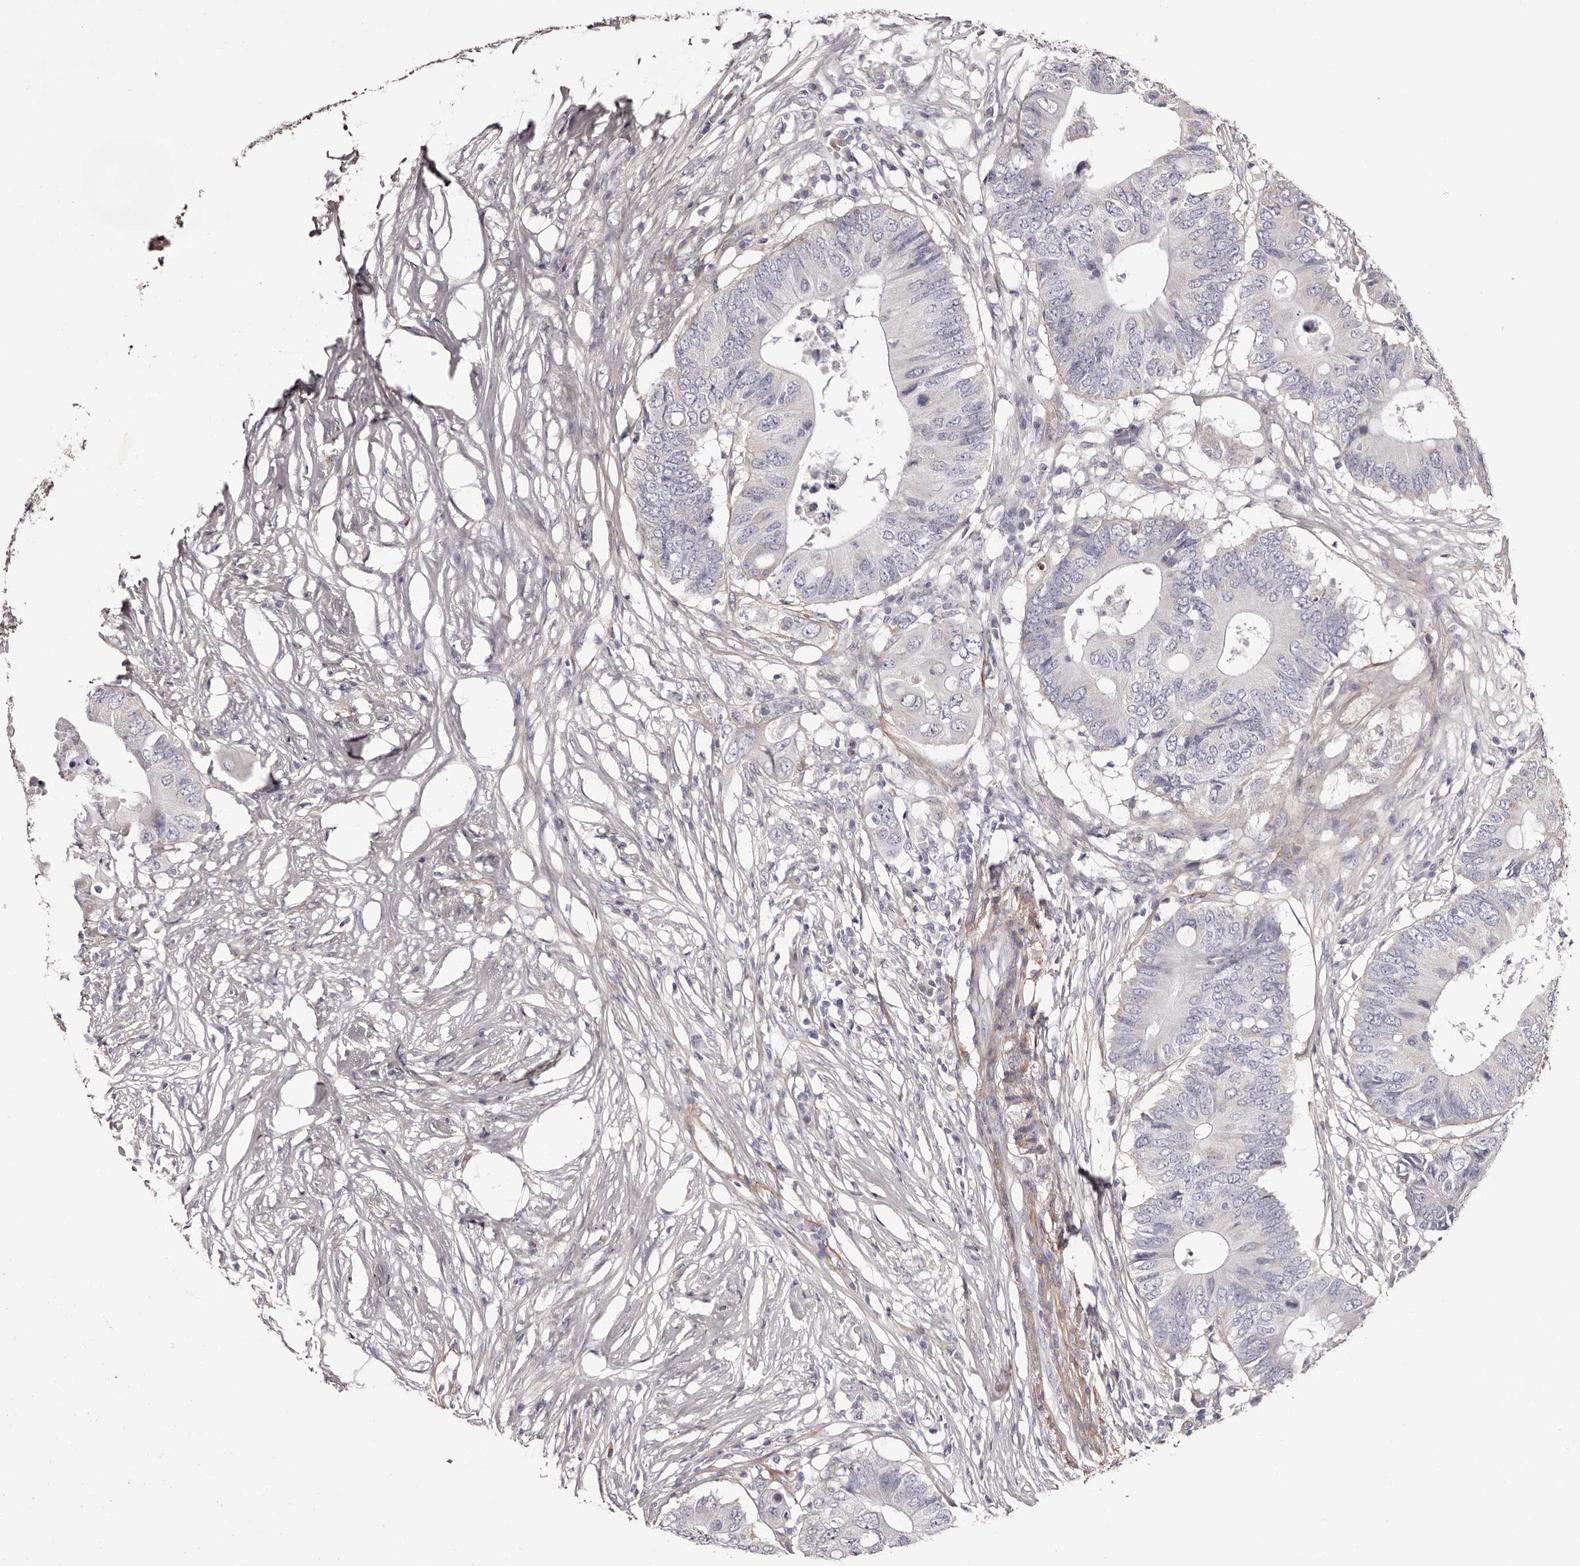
{"staining": {"intensity": "negative", "quantity": "none", "location": "none"}, "tissue": "colorectal cancer", "cell_type": "Tumor cells", "image_type": "cancer", "snomed": [{"axis": "morphology", "description": "Adenocarcinoma, NOS"}, {"axis": "topography", "description": "Colon"}], "caption": "High power microscopy photomicrograph of an IHC image of colorectal cancer (adenocarcinoma), revealing no significant positivity in tumor cells.", "gene": "COL6A1", "patient": {"sex": "male", "age": 71}}